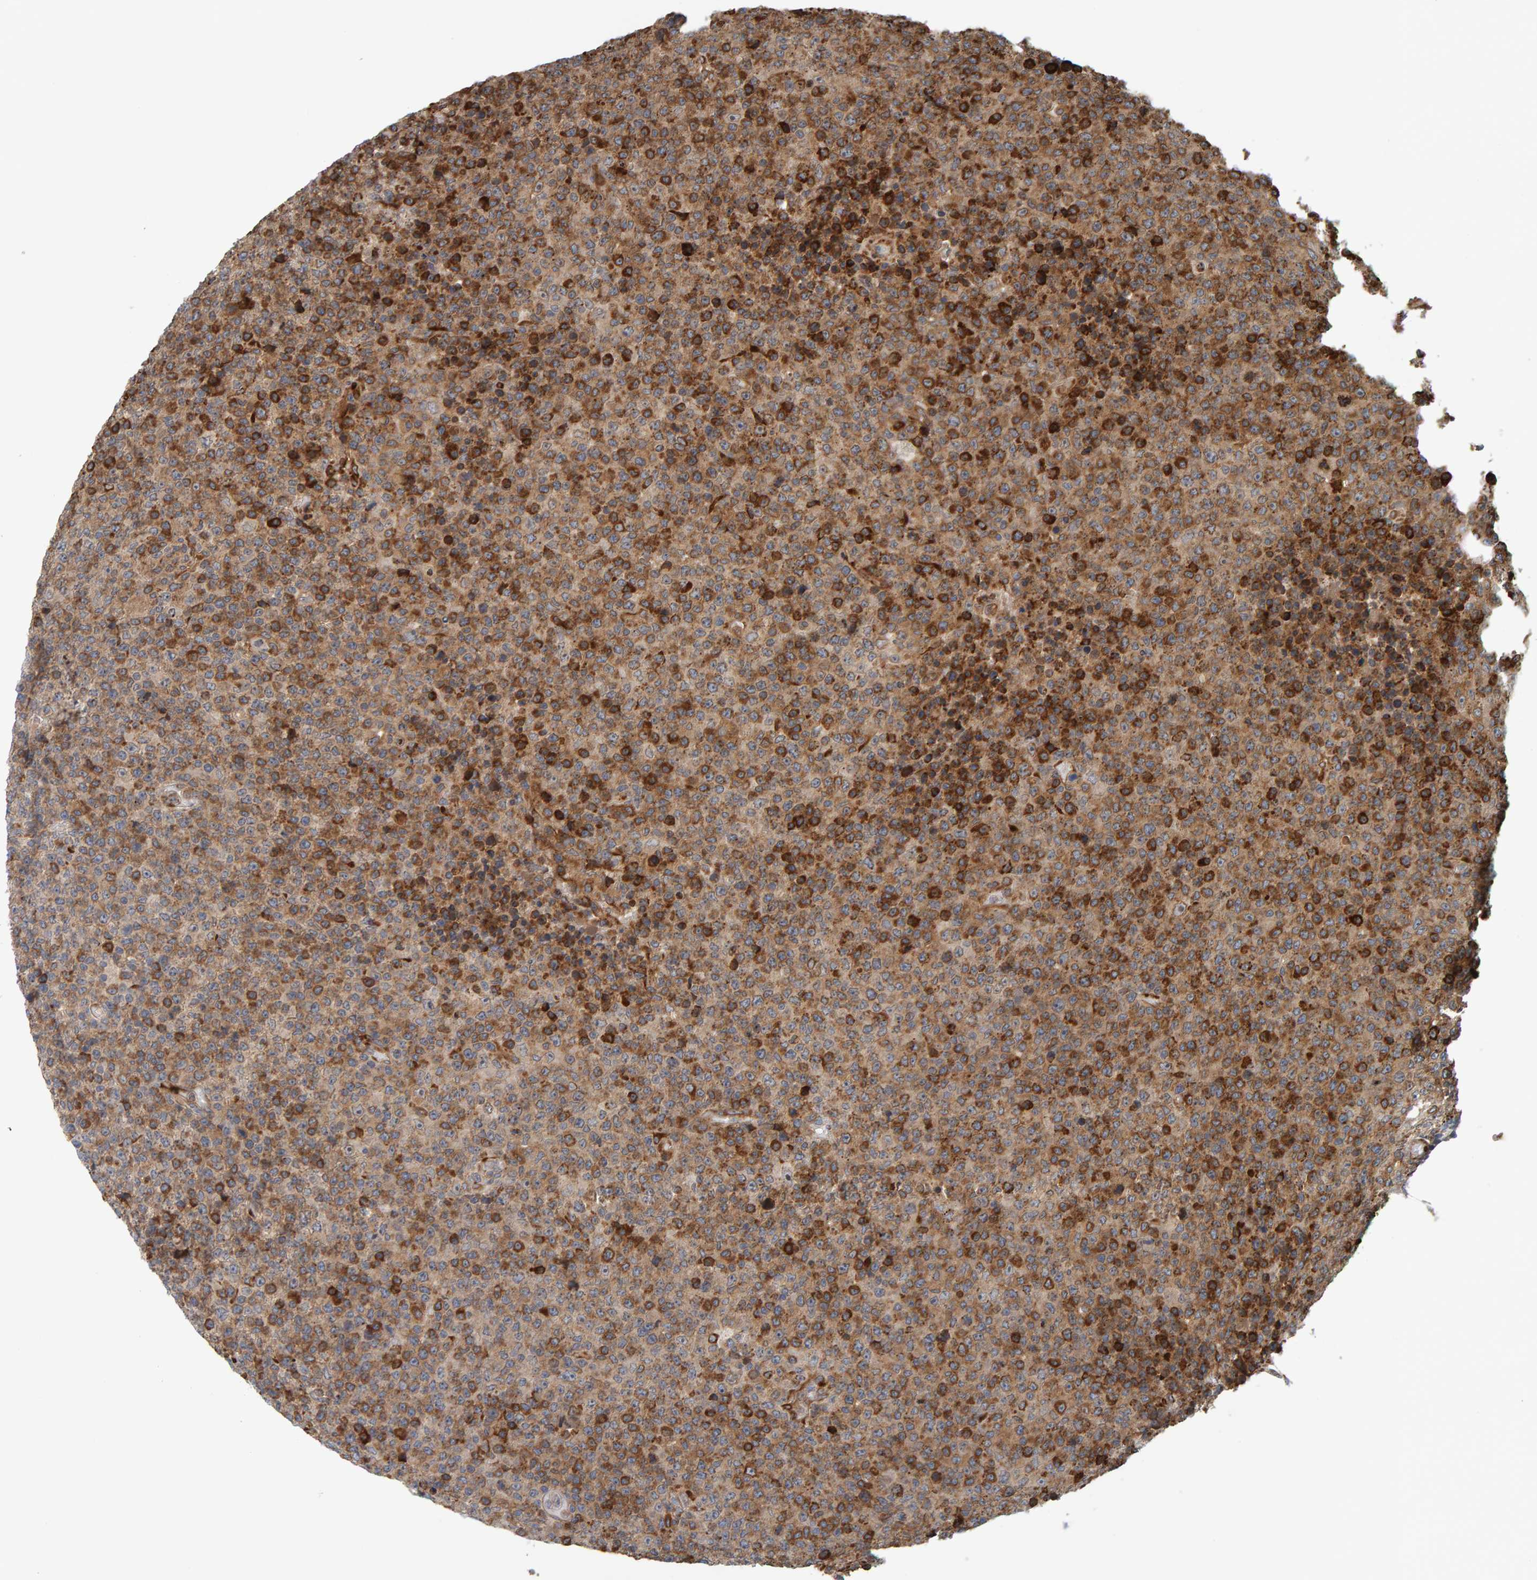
{"staining": {"intensity": "strong", "quantity": "25%-75%", "location": "cytoplasmic/membranous"}, "tissue": "lymphoma", "cell_type": "Tumor cells", "image_type": "cancer", "snomed": [{"axis": "morphology", "description": "Malignant lymphoma, non-Hodgkin's type, High grade"}, {"axis": "topography", "description": "Lymph node"}], "caption": "High-grade malignant lymphoma, non-Hodgkin's type was stained to show a protein in brown. There is high levels of strong cytoplasmic/membranous expression in approximately 25%-75% of tumor cells. (DAB (3,3'-diaminobenzidine) IHC, brown staining for protein, blue staining for nuclei).", "gene": "BAIAP2", "patient": {"sex": "male", "age": 13}}